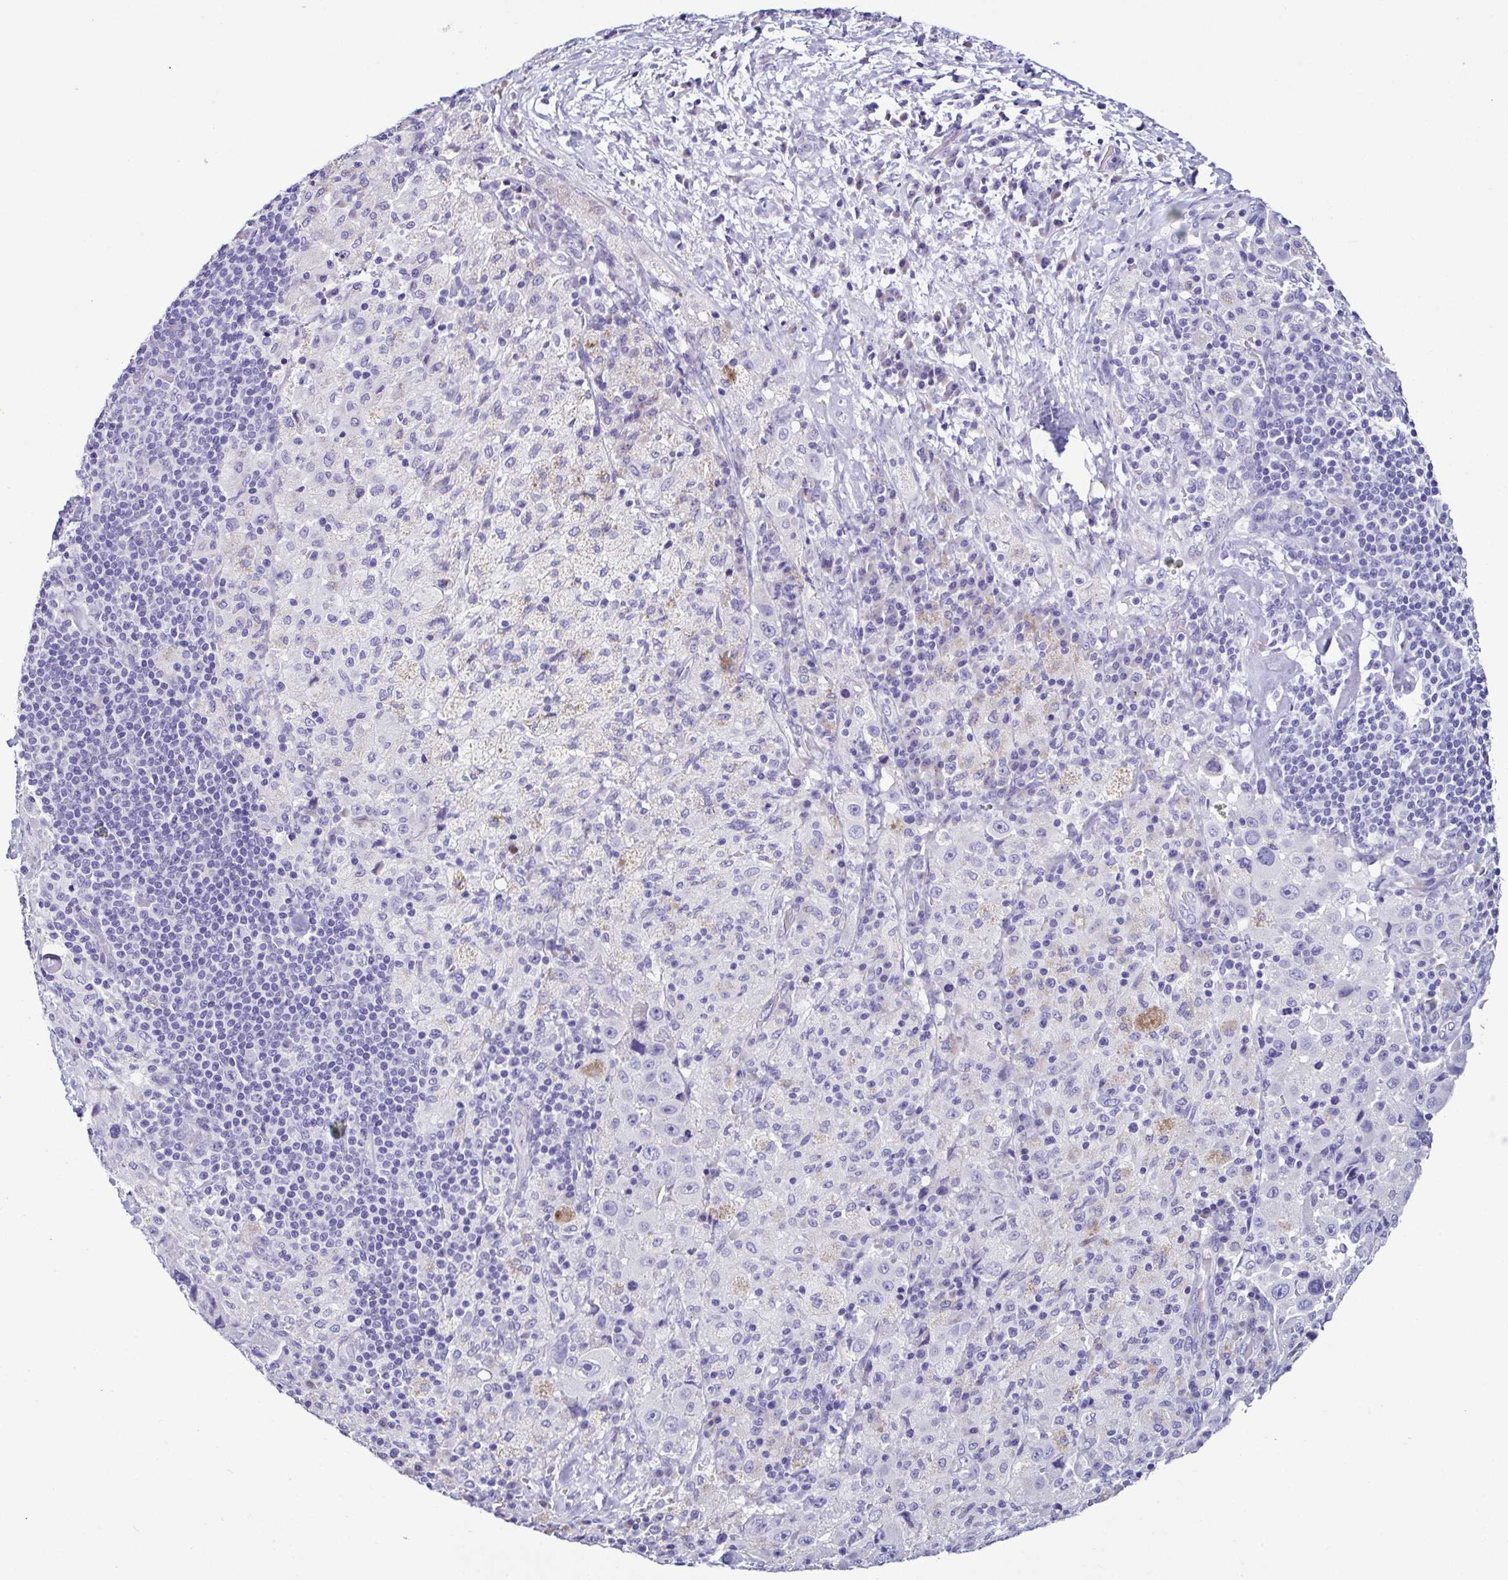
{"staining": {"intensity": "negative", "quantity": "none", "location": "none"}, "tissue": "melanoma", "cell_type": "Tumor cells", "image_type": "cancer", "snomed": [{"axis": "morphology", "description": "Malignant melanoma, Metastatic site"}, {"axis": "topography", "description": "Lymph node"}], "caption": "This is a image of immunohistochemistry (IHC) staining of malignant melanoma (metastatic site), which shows no expression in tumor cells.", "gene": "SRL", "patient": {"sex": "male", "age": 62}}